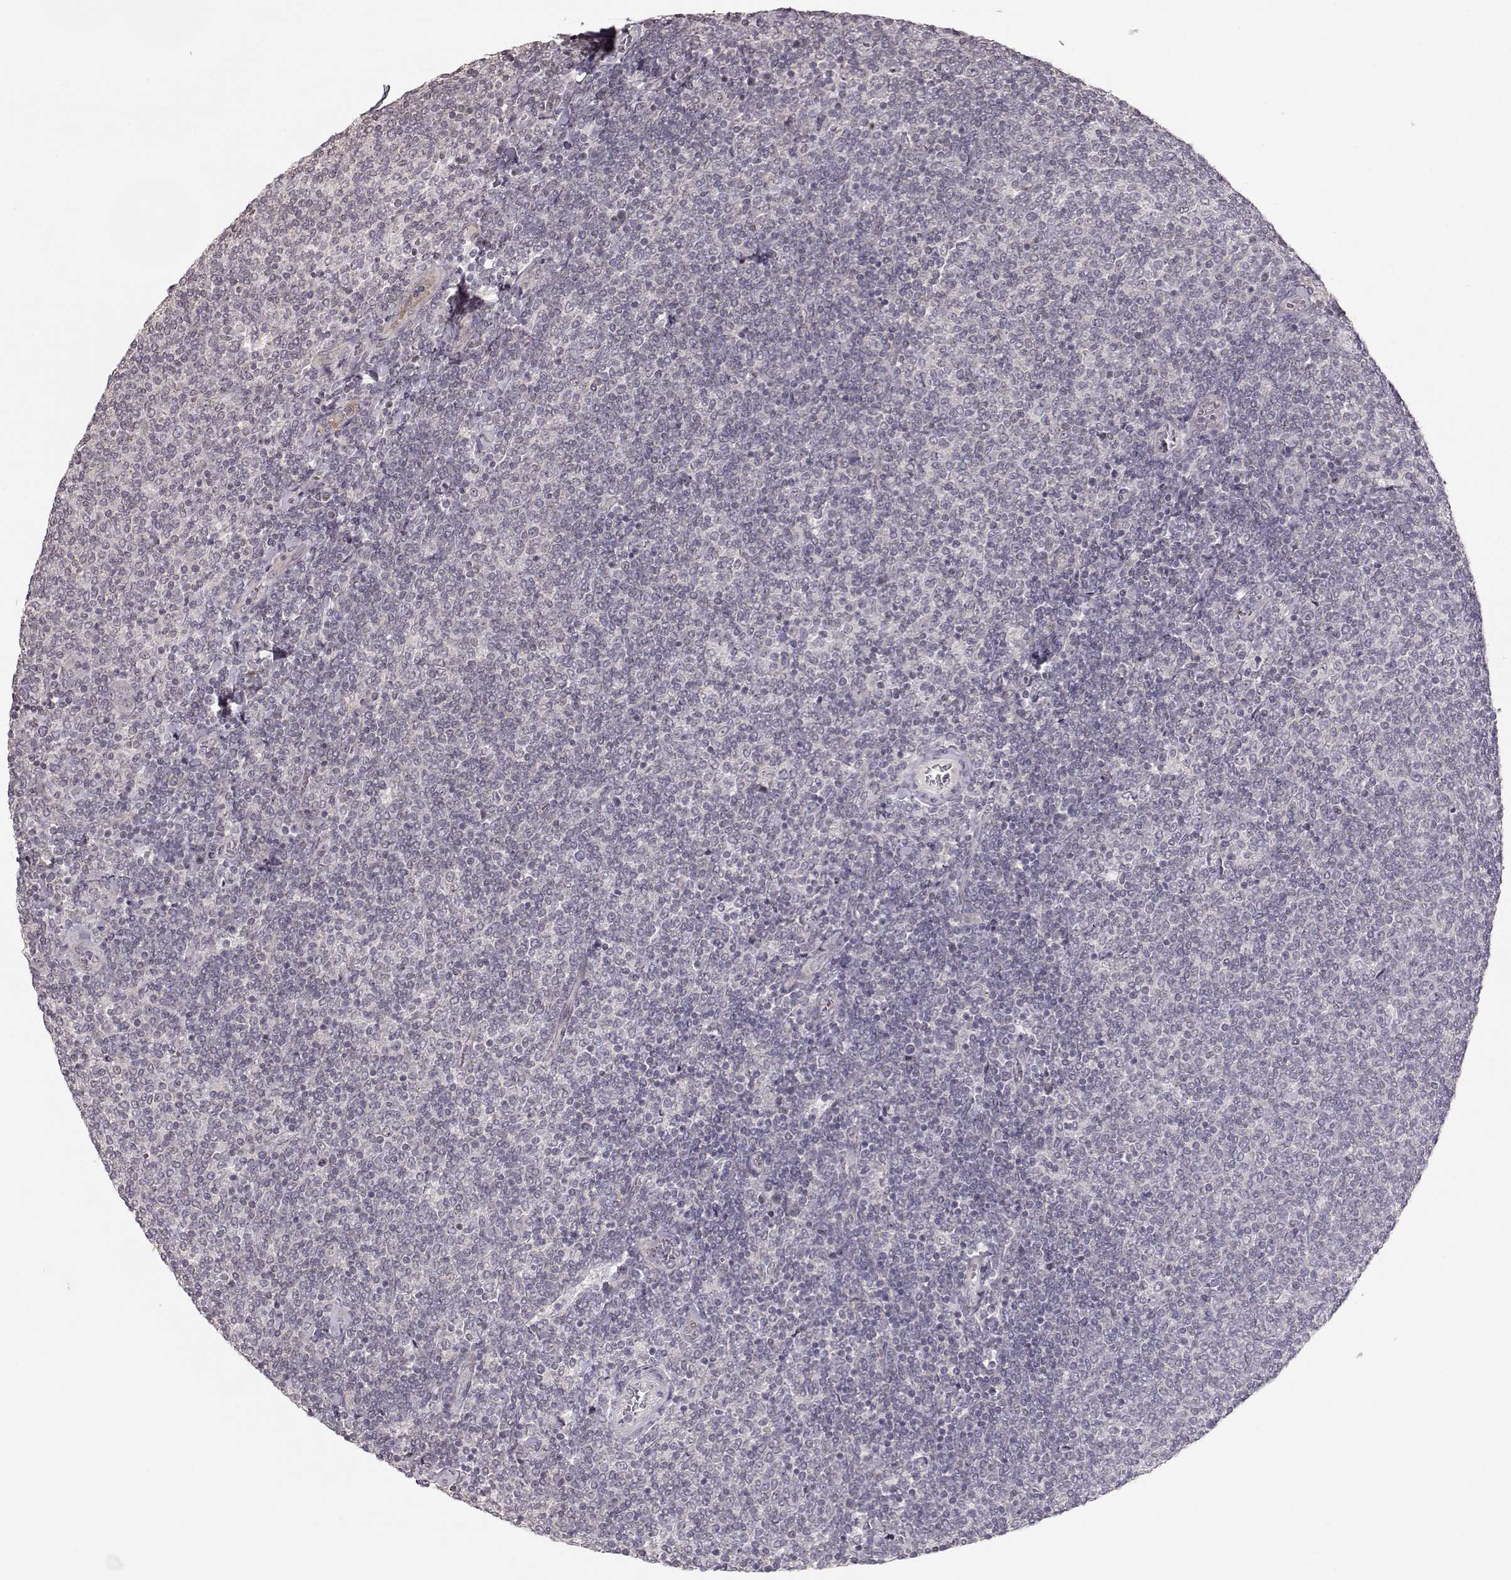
{"staining": {"intensity": "negative", "quantity": "none", "location": "none"}, "tissue": "lymphoma", "cell_type": "Tumor cells", "image_type": "cancer", "snomed": [{"axis": "morphology", "description": "Malignant lymphoma, non-Hodgkin's type, Low grade"}, {"axis": "topography", "description": "Lymph node"}], "caption": "Photomicrograph shows no significant protein expression in tumor cells of lymphoma.", "gene": "PNMT", "patient": {"sex": "male", "age": 52}}